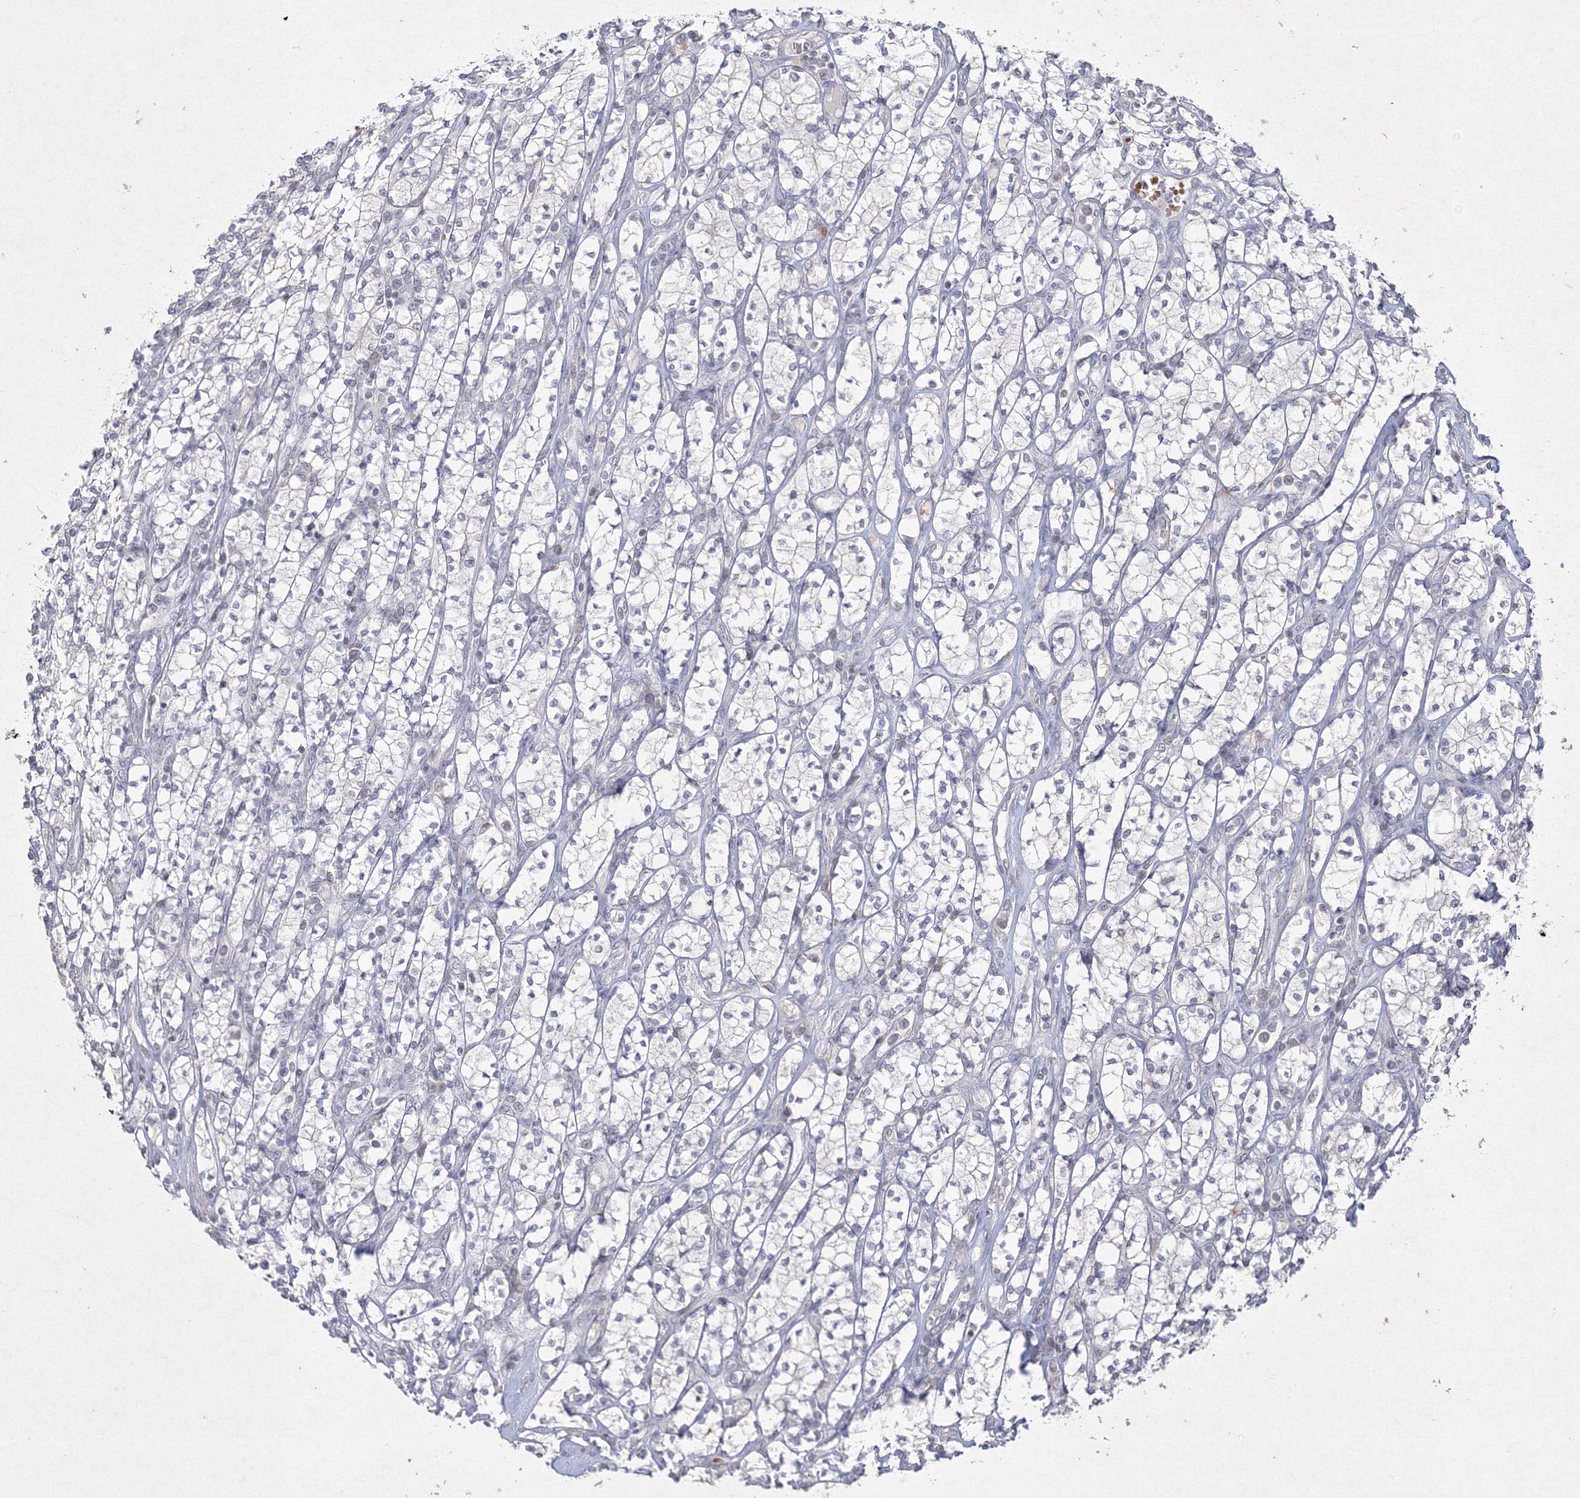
{"staining": {"intensity": "negative", "quantity": "none", "location": "none"}, "tissue": "renal cancer", "cell_type": "Tumor cells", "image_type": "cancer", "snomed": [{"axis": "morphology", "description": "Adenocarcinoma, NOS"}, {"axis": "topography", "description": "Kidney"}], "caption": "Immunohistochemistry of adenocarcinoma (renal) shows no positivity in tumor cells.", "gene": "NXPE3", "patient": {"sex": "male", "age": 77}}